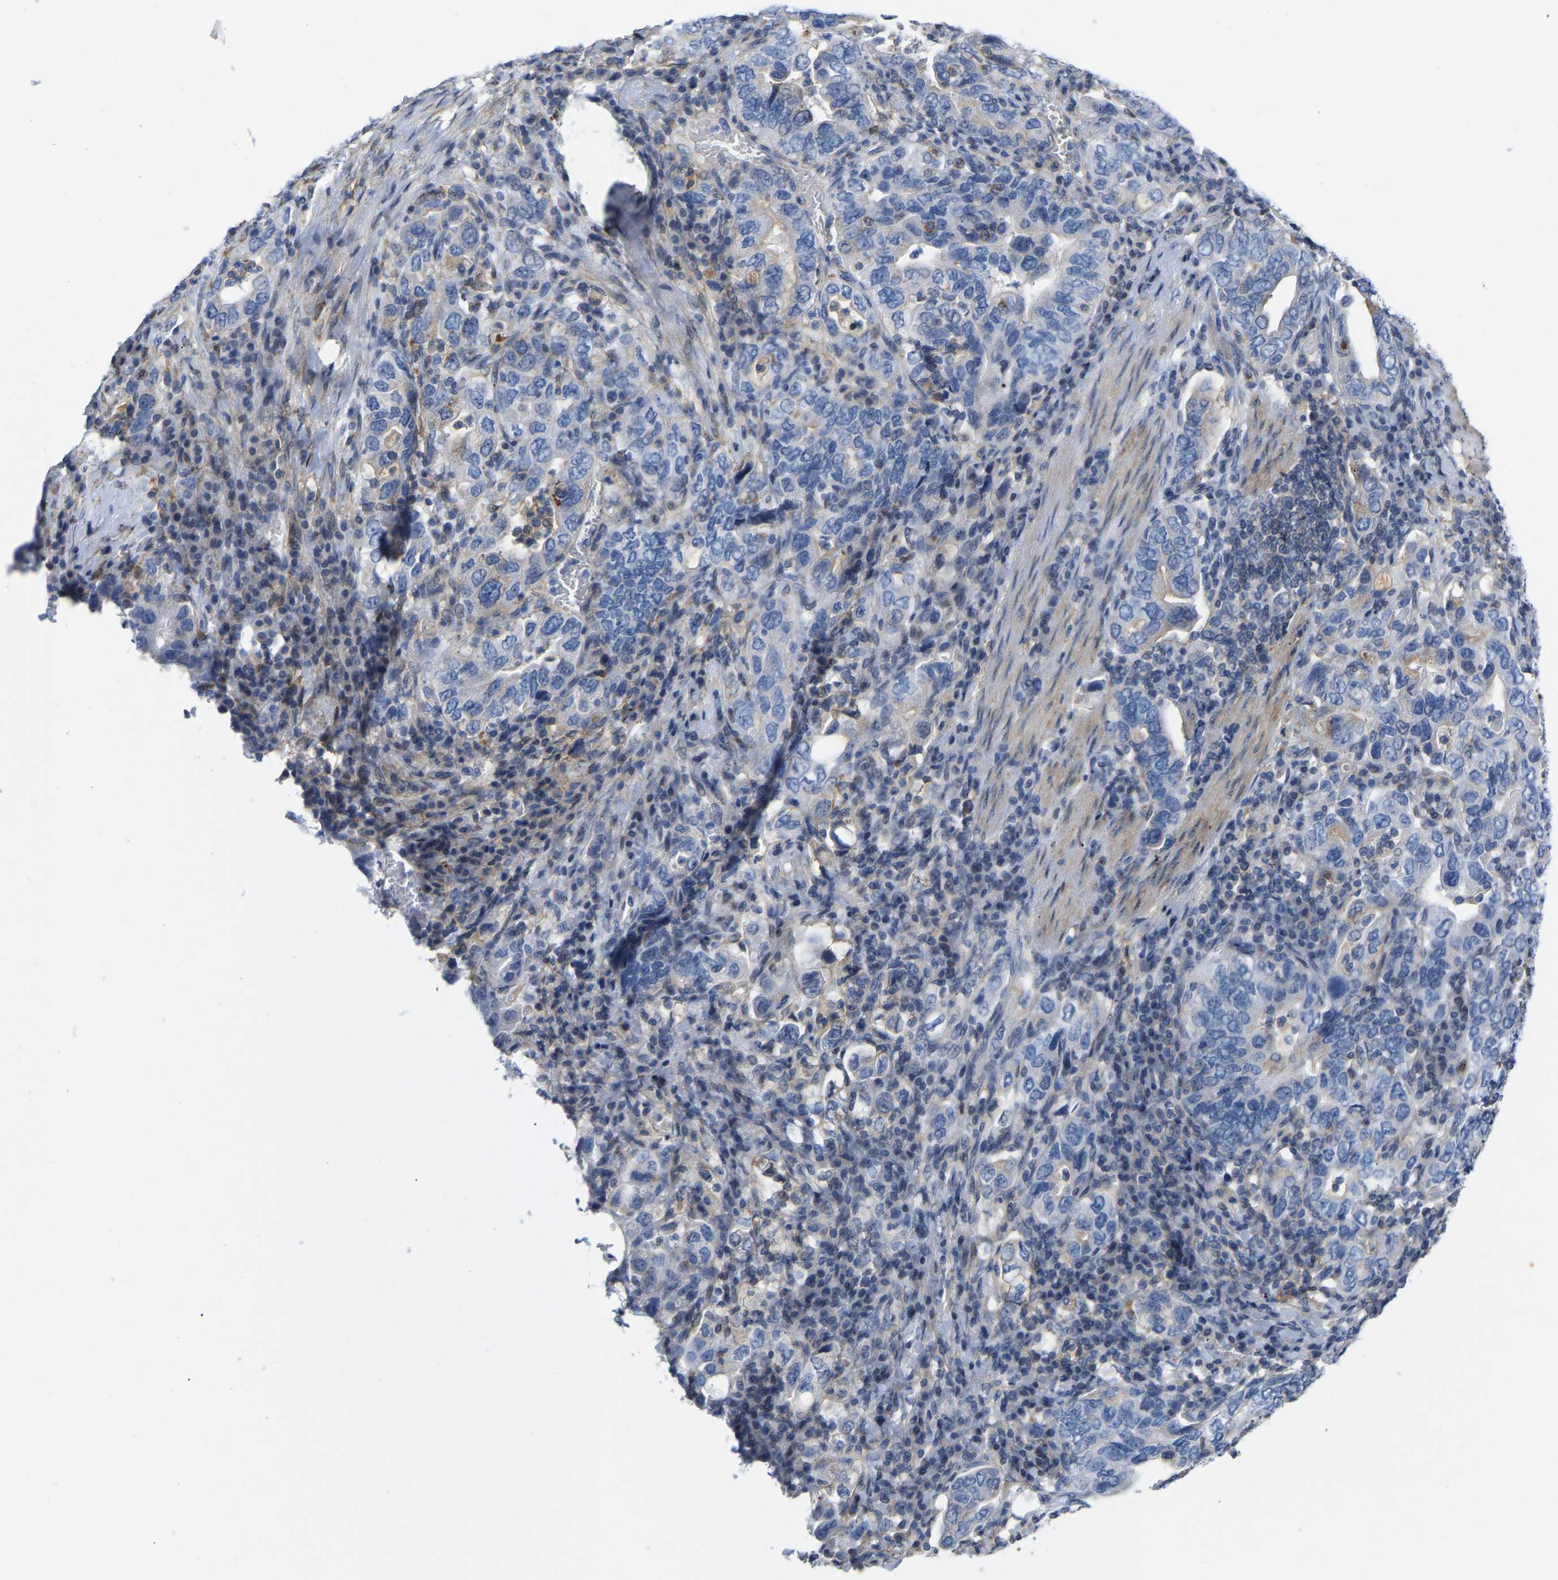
{"staining": {"intensity": "negative", "quantity": "none", "location": "none"}, "tissue": "stomach cancer", "cell_type": "Tumor cells", "image_type": "cancer", "snomed": [{"axis": "morphology", "description": "Adenocarcinoma, NOS"}, {"axis": "topography", "description": "Stomach, upper"}], "caption": "Immunohistochemistry photomicrograph of neoplastic tissue: stomach cancer stained with DAB (3,3'-diaminobenzidine) demonstrates no significant protein positivity in tumor cells.", "gene": "ABTB2", "patient": {"sex": "male", "age": 62}}